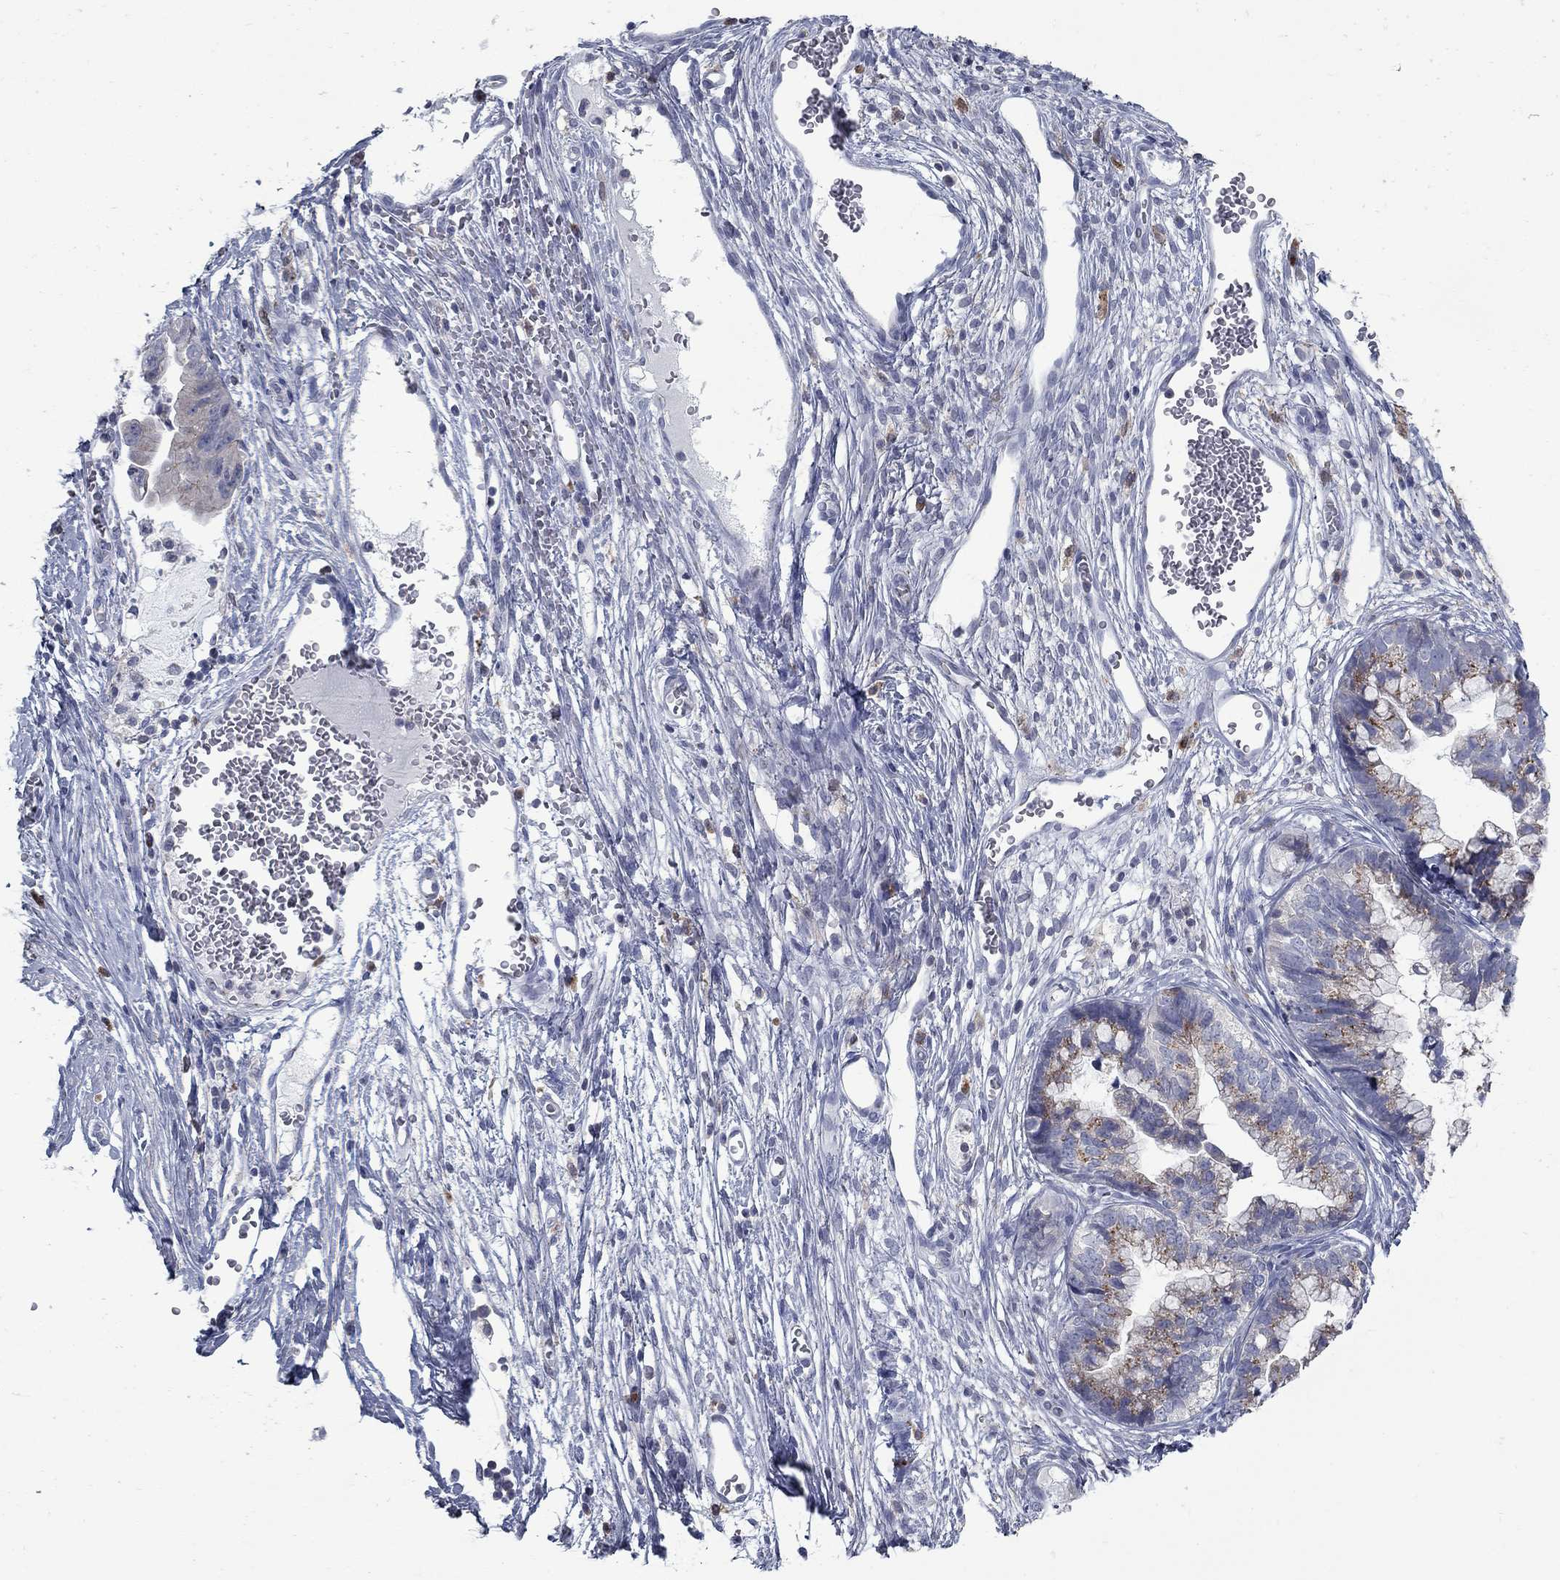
{"staining": {"intensity": "moderate", "quantity": "25%-75%", "location": "cytoplasmic/membranous"}, "tissue": "cervical cancer", "cell_type": "Tumor cells", "image_type": "cancer", "snomed": [{"axis": "morphology", "description": "Adenocarcinoma, NOS"}, {"axis": "topography", "description": "Cervix"}], "caption": "Immunohistochemistry (IHC) micrograph of neoplastic tissue: adenocarcinoma (cervical) stained using immunohistochemistry displays medium levels of moderate protein expression localized specifically in the cytoplasmic/membranous of tumor cells, appearing as a cytoplasmic/membranous brown color.", "gene": "KIAA0319L", "patient": {"sex": "female", "age": 44}}